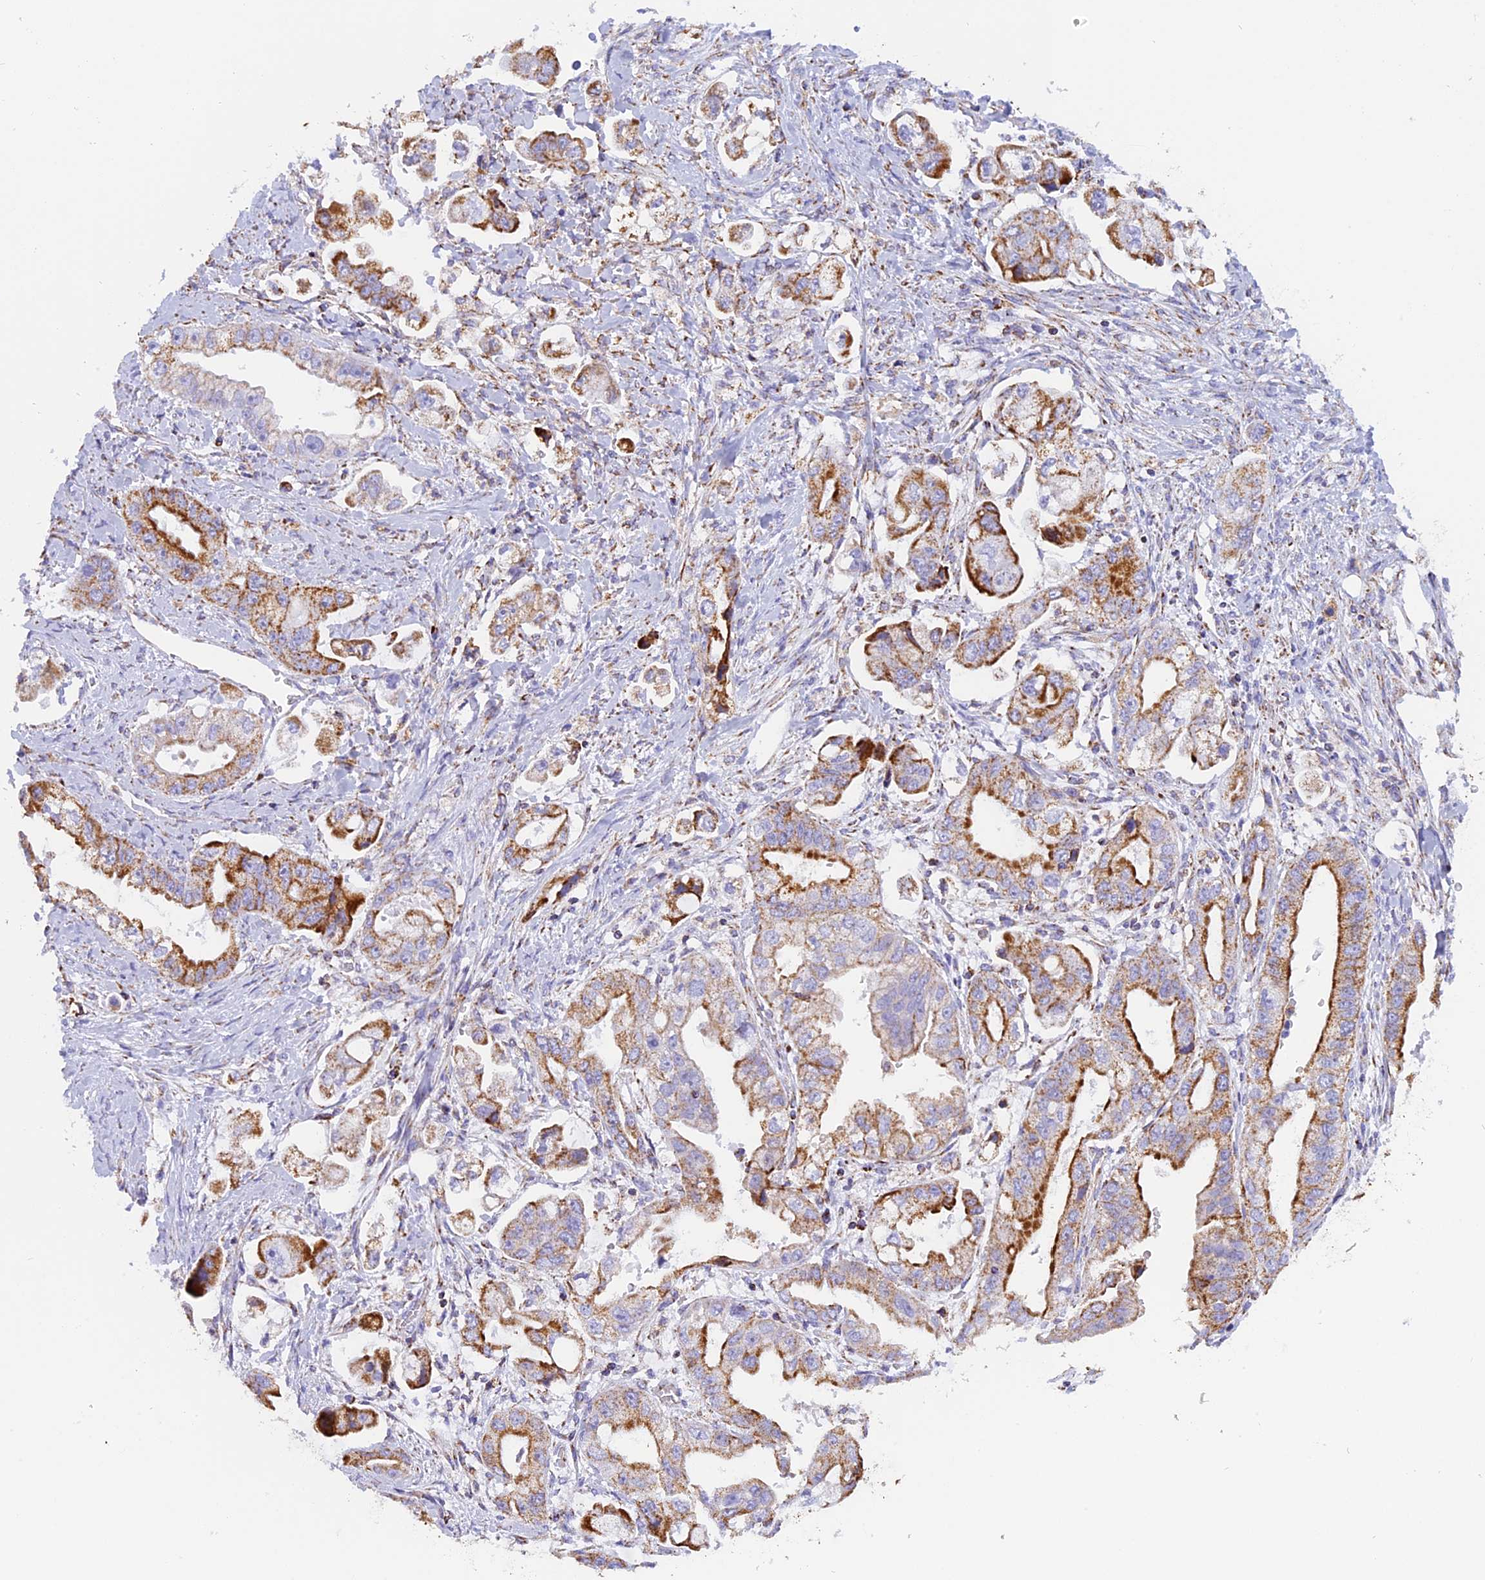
{"staining": {"intensity": "moderate", "quantity": ">75%", "location": "cytoplasmic/membranous"}, "tissue": "stomach cancer", "cell_type": "Tumor cells", "image_type": "cancer", "snomed": [{"axis": "morphology", "description": "Adenocarcinoma, NOS"}, {"axis": "topography", "description": "Stomach"}], "caption": "A high-resolution histopathology image shows immunohistochemistry (IHC) staining of stomach adenocarcinoma, which reveals moderate cytoplasmic/membranous positivity in about >75% of tumor cells.", "gene": "KCNG1", "patient": {"sex": "male", "age": 62}}